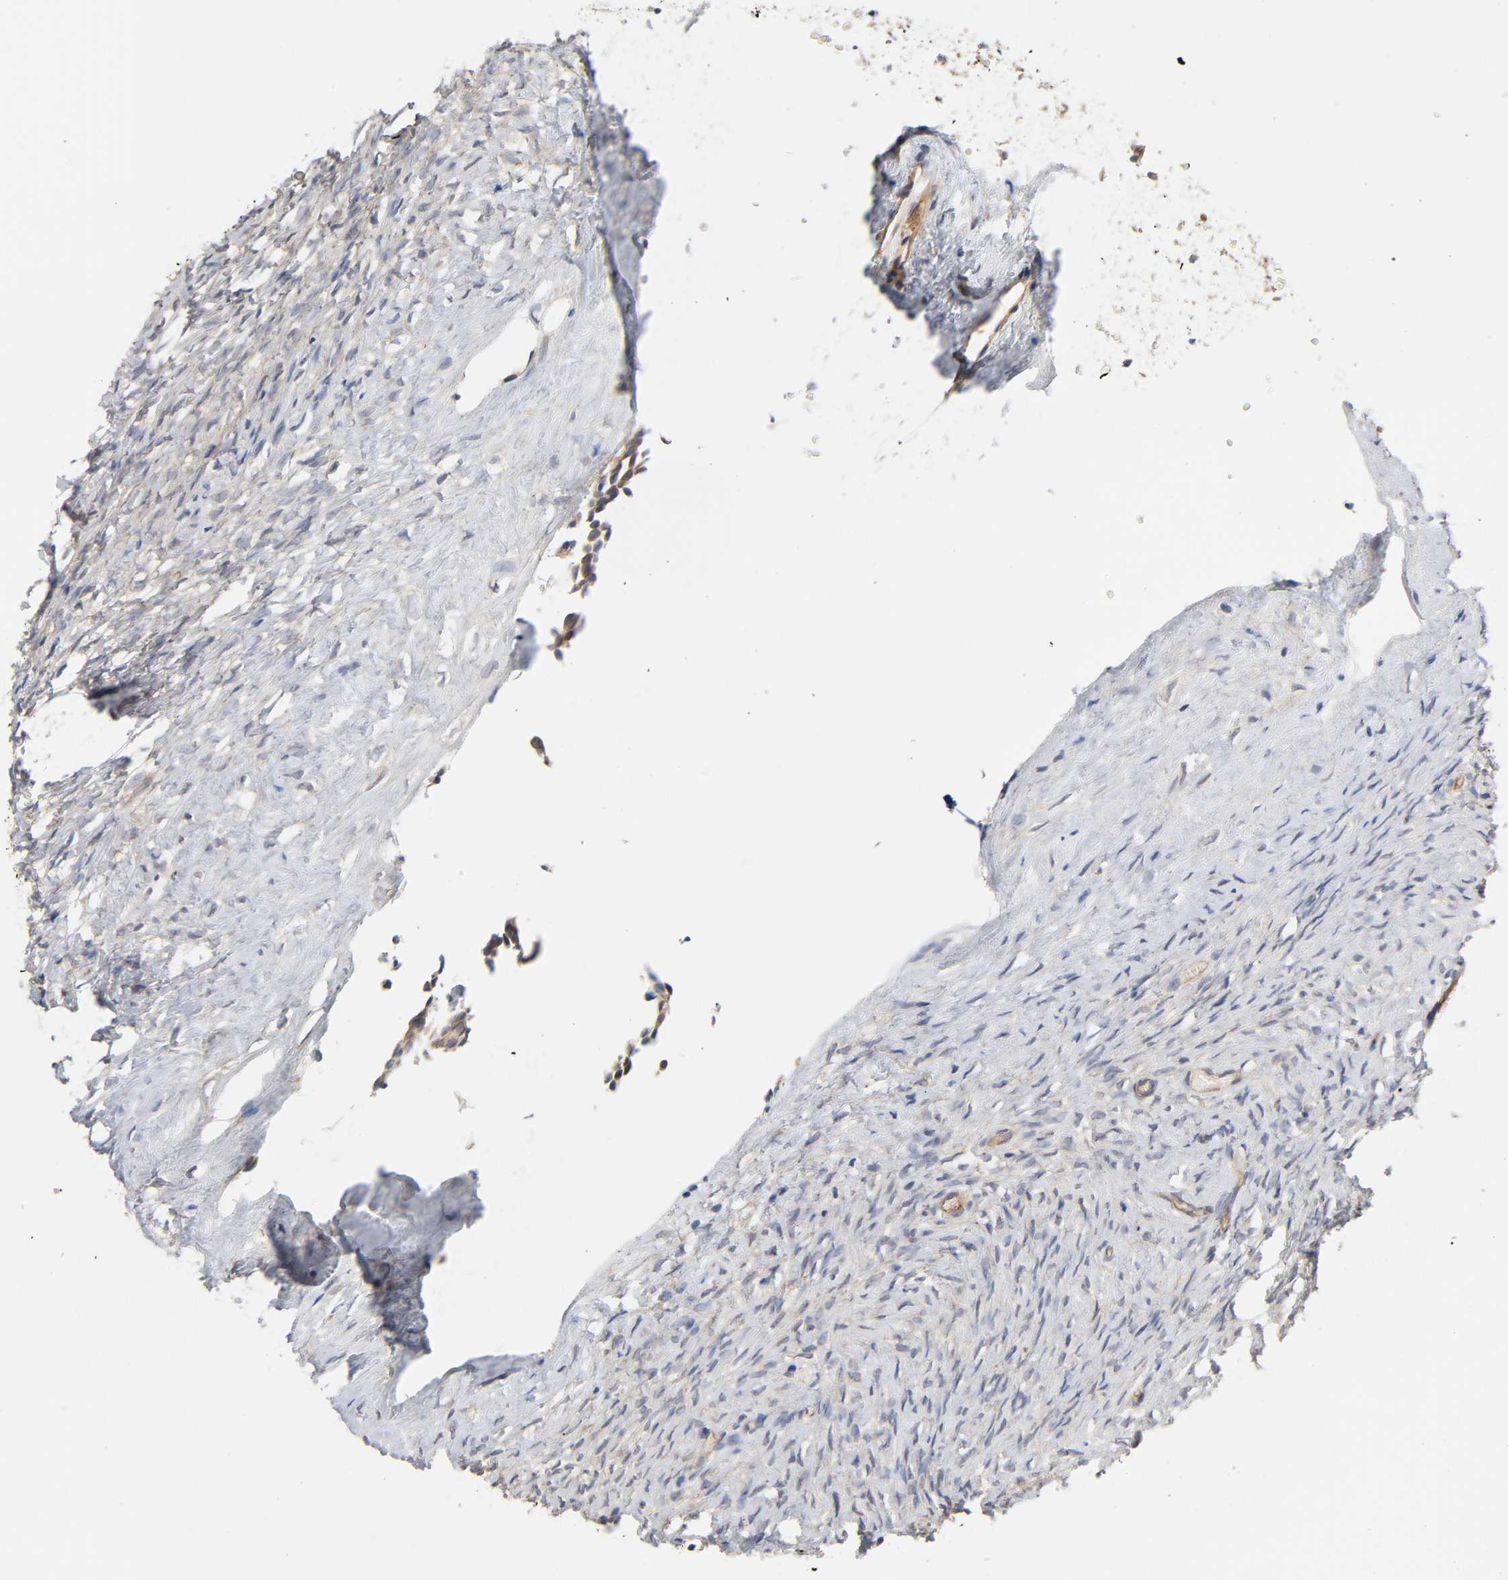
{"staining": {"intensity": "negative", "quantity": "none", "location": "none"}, "tissue": "ovary", "cell_type": "Ovarian stroma cells", "image_type": "normal", "snomed": [{"axis": "morphology", "description": "Normal tissue, NOS"}, {"axis": "topography", "description": "Ovary"}], "caption": "Immunohistochemical staining of unremarkable ovary shows no significant expression in ovarian stroma cells. Brightfield microscopy of immunohistochemistry stained with DAB (brown) and hematoxylin (blue), captured at high magnification.", "gene": "RAB13", "patient": {"sex": "female", "age": 35}}